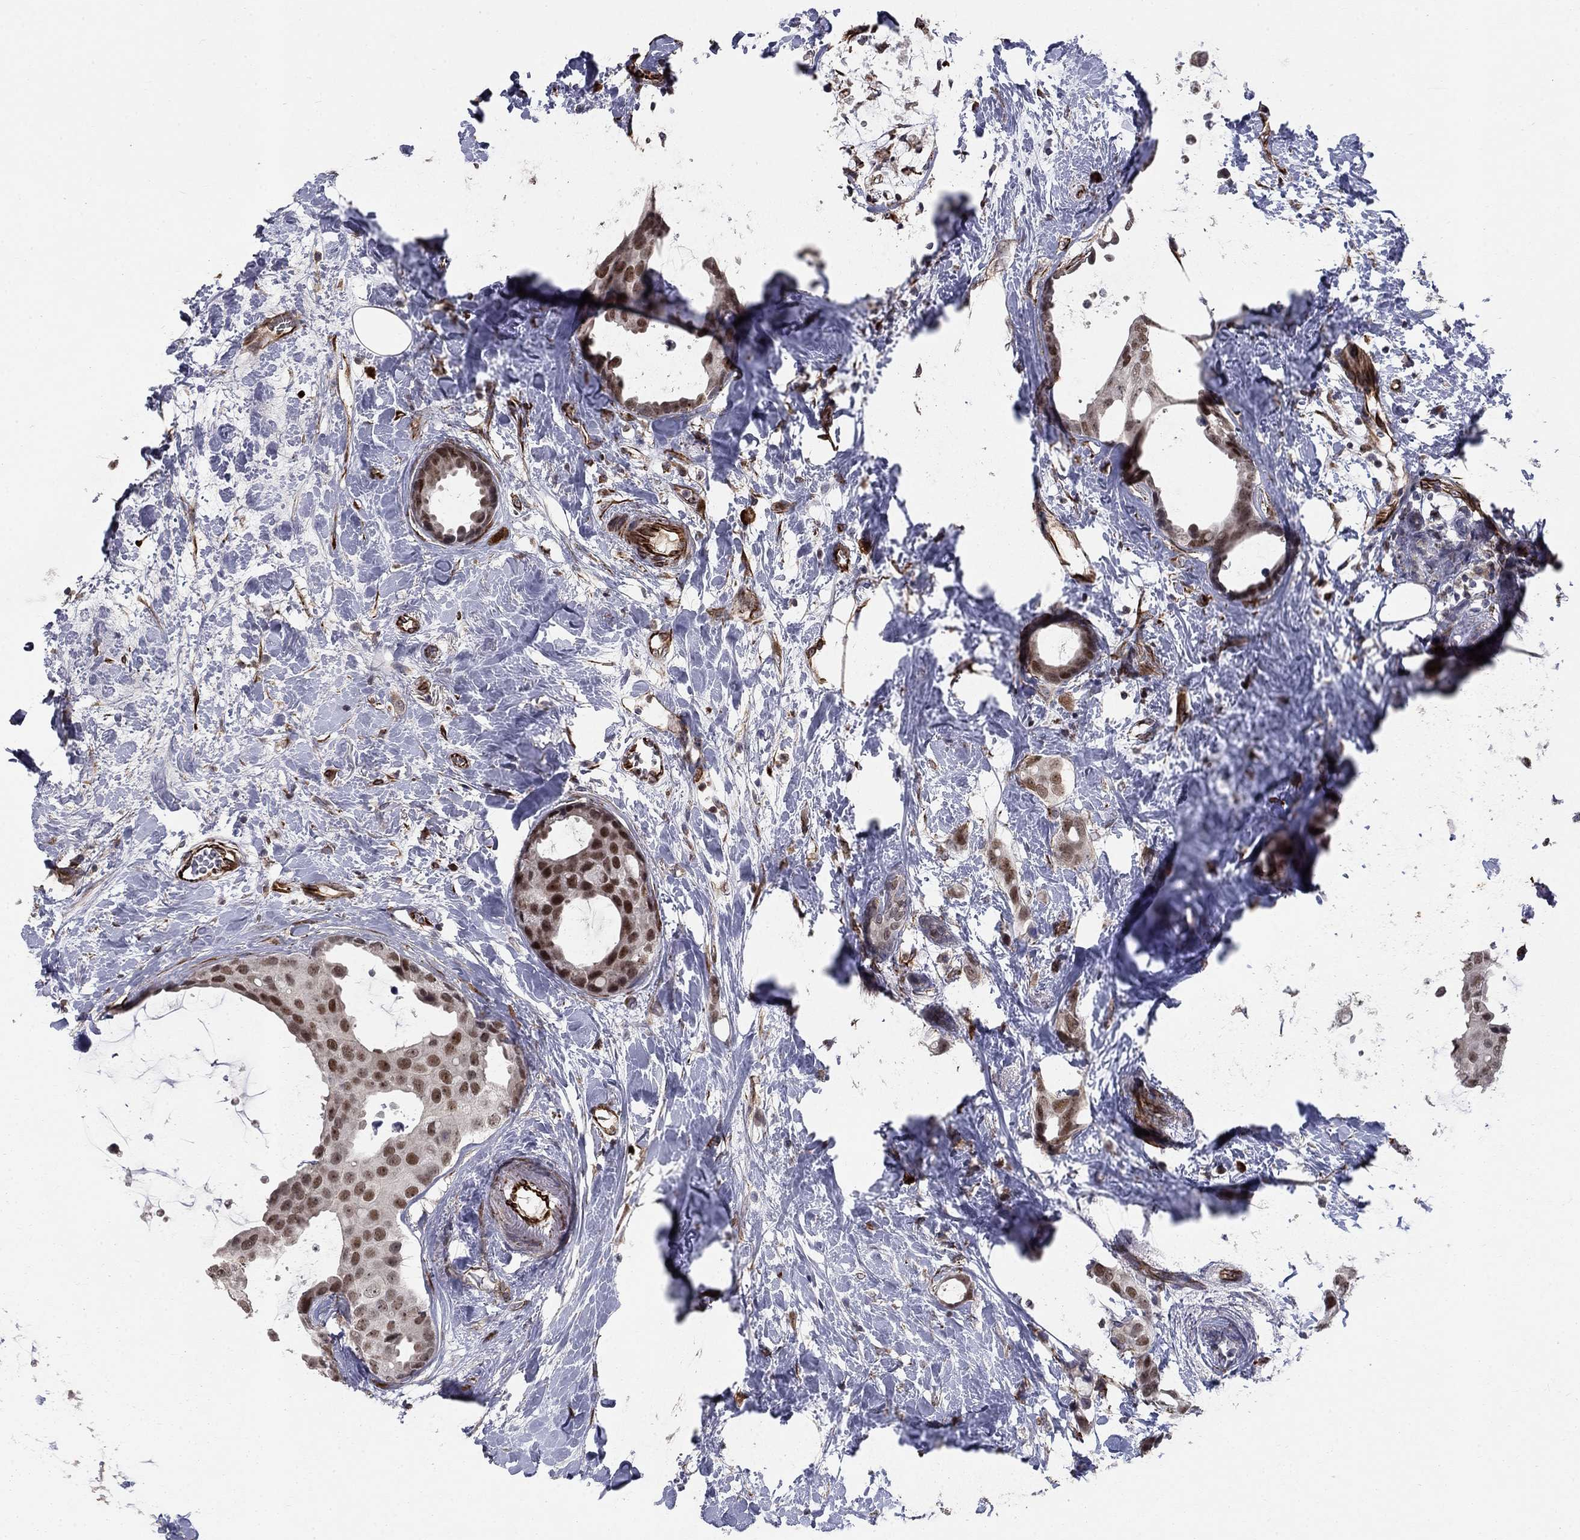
{"staining": {"intensity": "strong", "quantity": "25%-75%", "location": "nuclear"}, "tissue": "breast cancer", "cell_type": "Tumor cells", "image_type": "cancer", "snomed": [{"axis": "morphology", "description": "Duct carcinoma"}, {"axis": "topography", "description": "Breast"}], "caption": "An IHC photomicrograph of tumor tissue is shown. Protein staining in brown labels strong nuclear positivity in breast cancer within tumor cells. (DAB IHC, brown staining for protein, blue staining for nuclei).", "gene": "MSRA", "patient": {"sex": "female", "age": 45}}